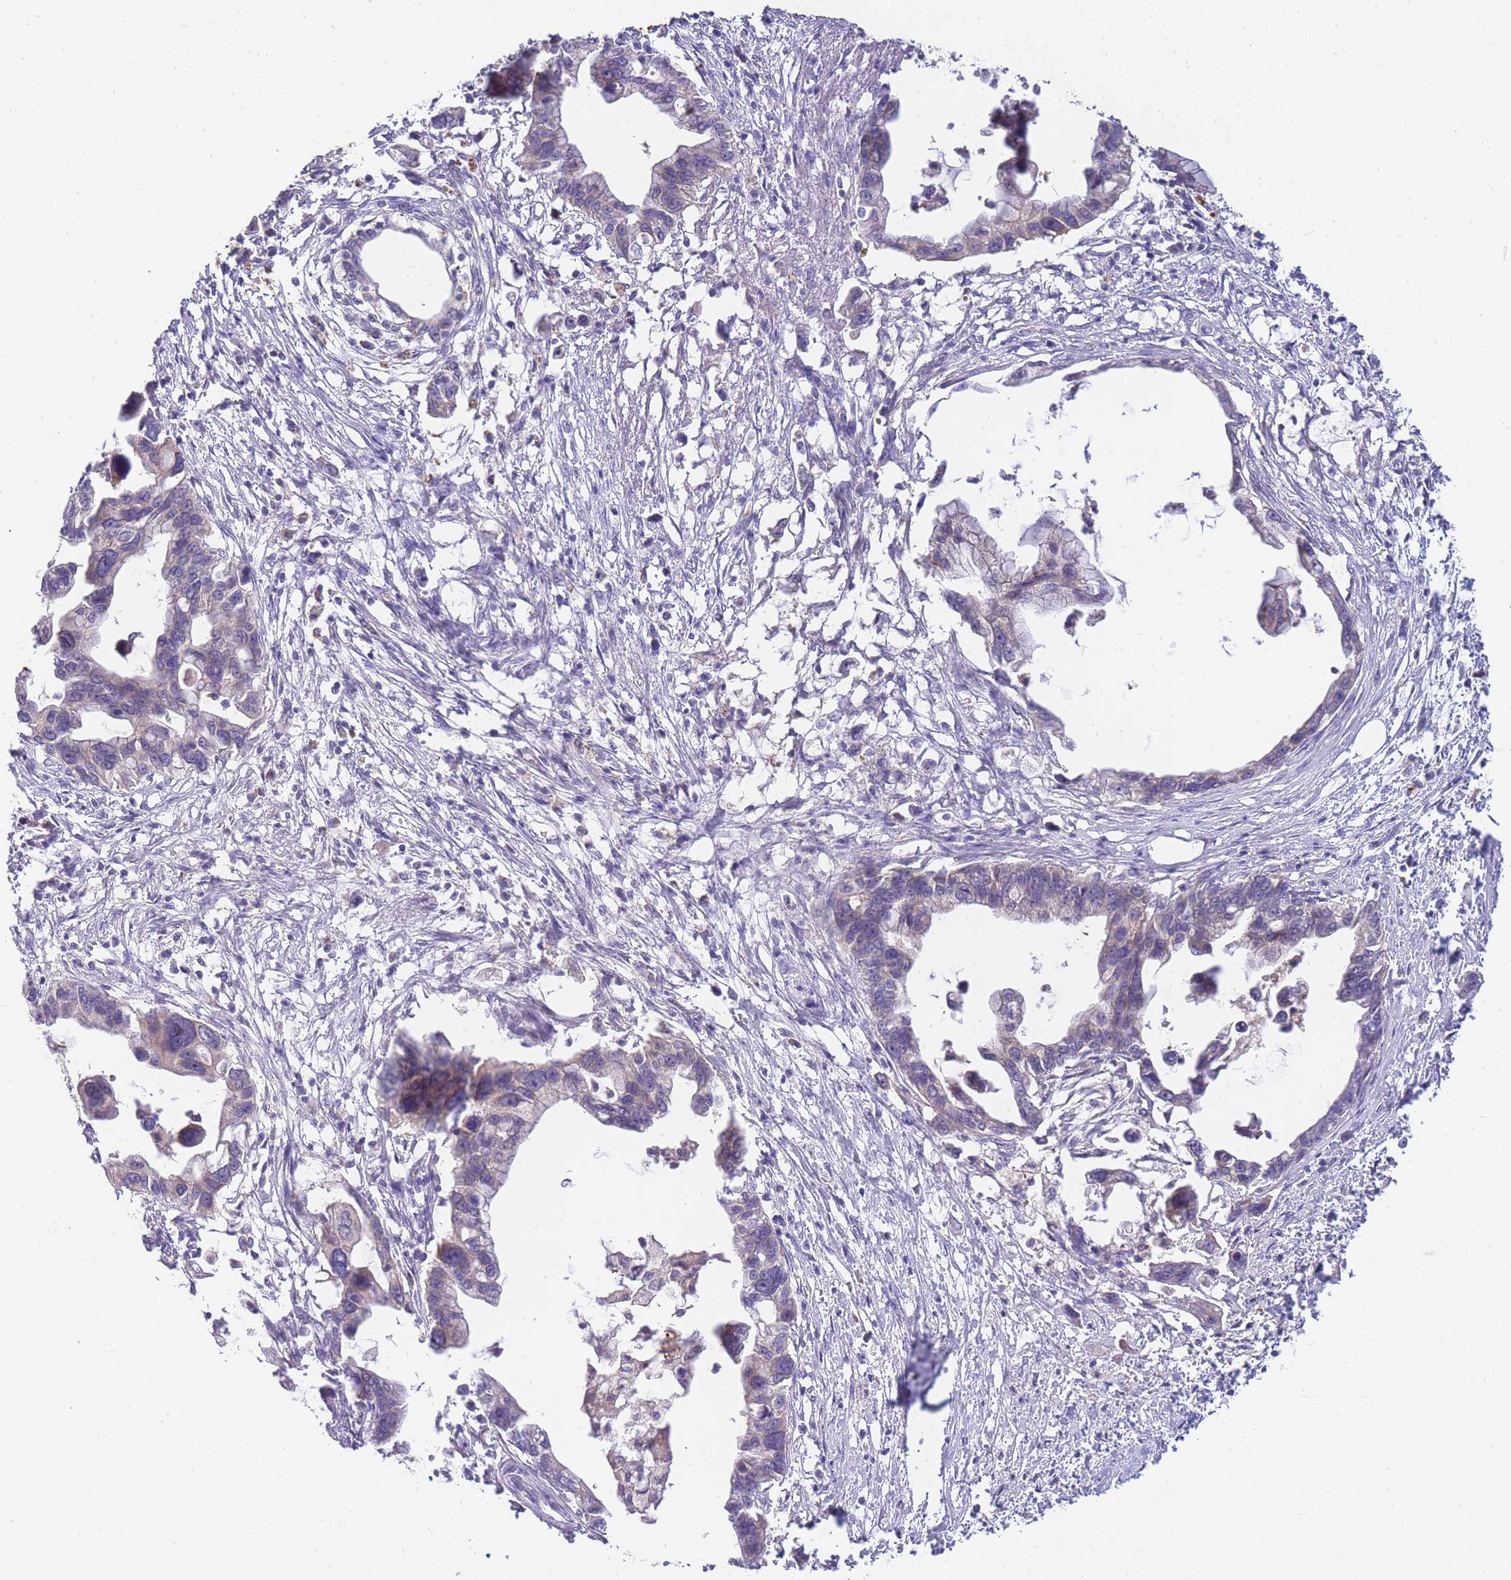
{"staining": {"intensity": "negative", "quantity": "none", "location": "none"}, "tissue": "pancreatic cancer", "cell_type": "Tumor cells", "image_type": "cancer", "snomed": [{"axis": "morphology", "description": "Adenocarcinoma, NOS"}, {"axis": "topography", "description": "Pancreas"}], "caption": "Tumor cells show no significant protein staining in pancreatic cancer (adenocarcinoma).", "gene": "ZNF577", "patient": {"sex": "female", "age": 83}}